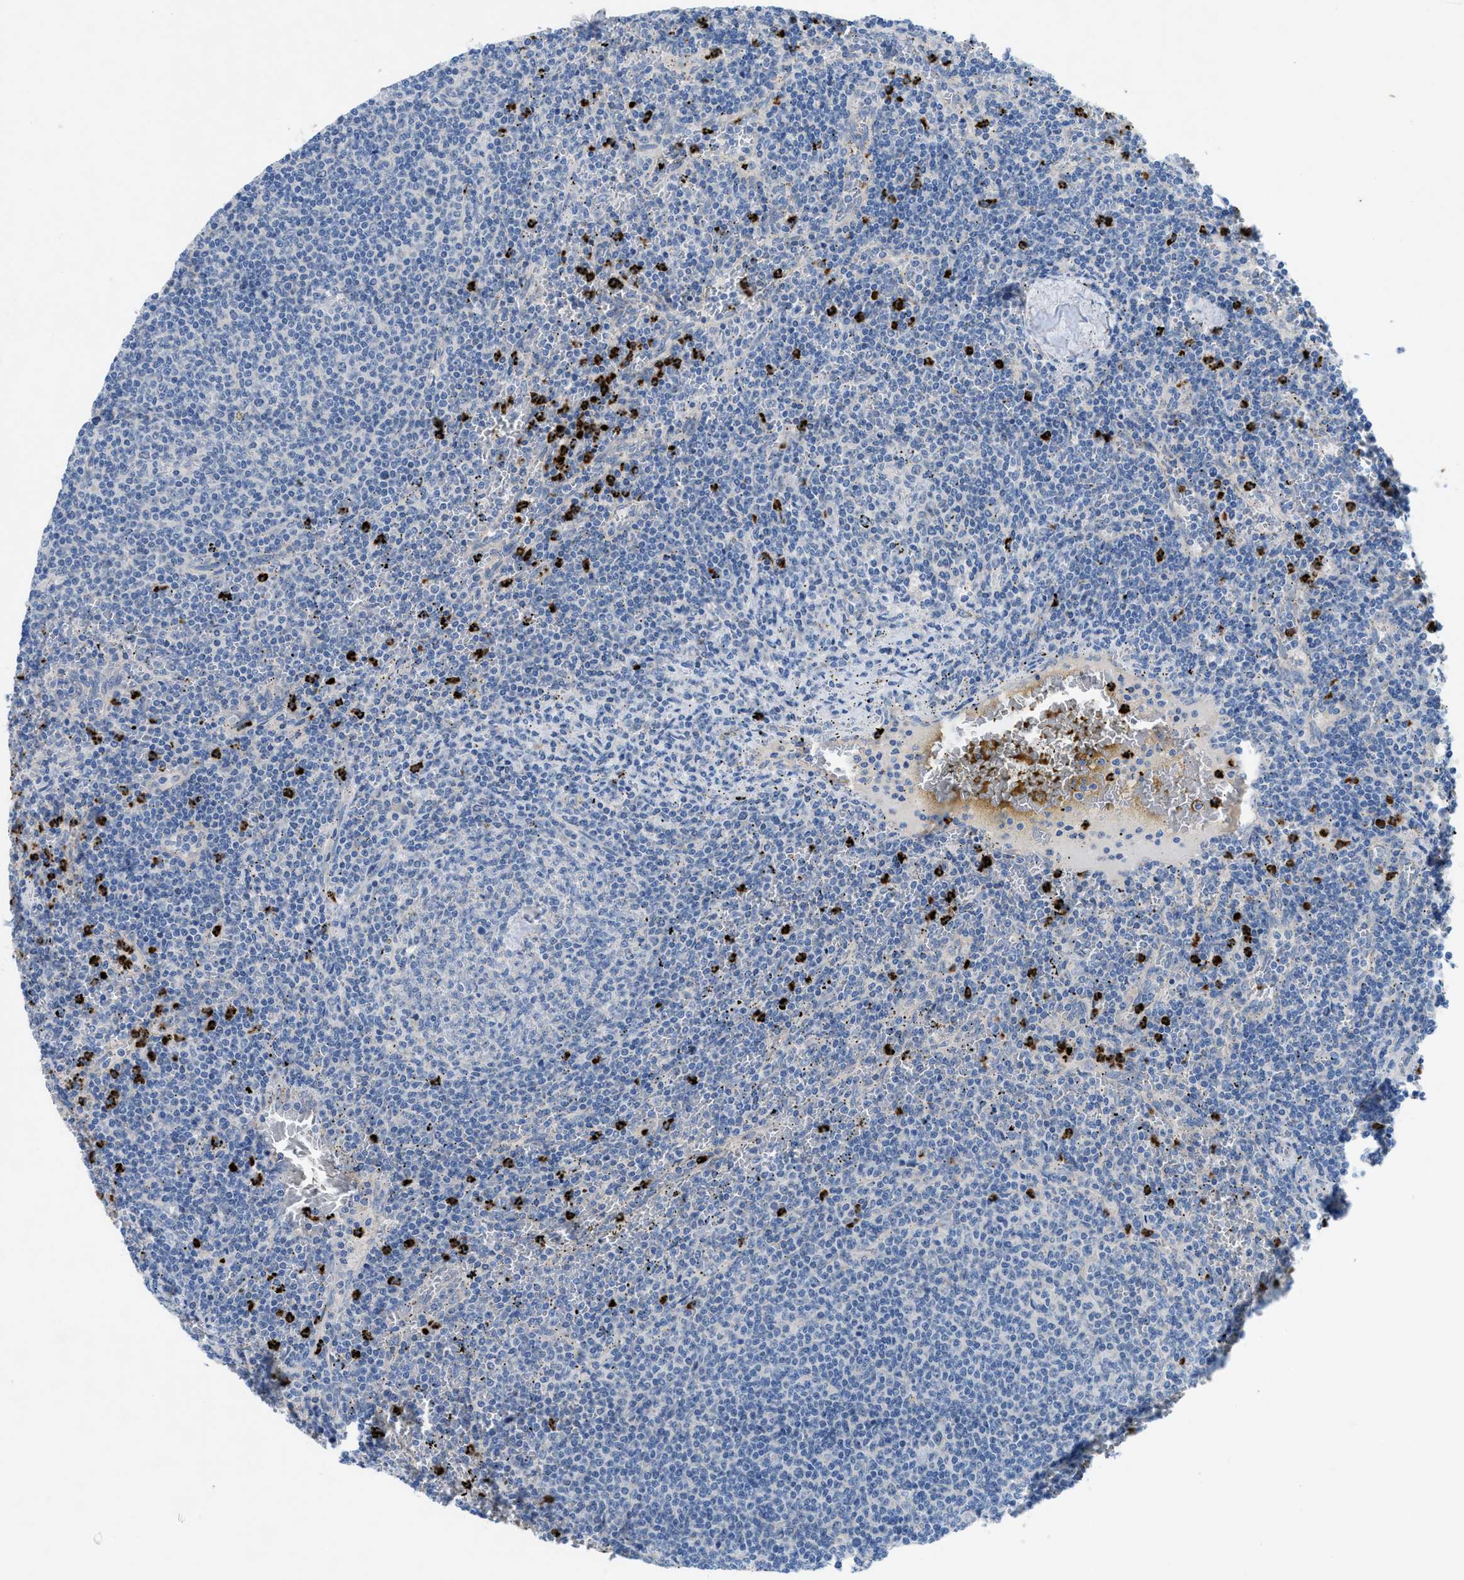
{"staining": {"intensity": "negative", "quantity": "none", "location": "none"}, "tissue": "lymphoma", "cell_type": "Tumor cells", "image_type": "cancer", "snomed": [{"axis": "morphology", "description": "Malignant lymphoma, non-Hodgkin's type, Low grade"}, {"axis": "topography", "description": "Spleen"}], "caption": "The image reveals no staining of tumor cells in lymphoma.", "gene": "CMTM1", "patient": {"sex": "female", "age": 50}}